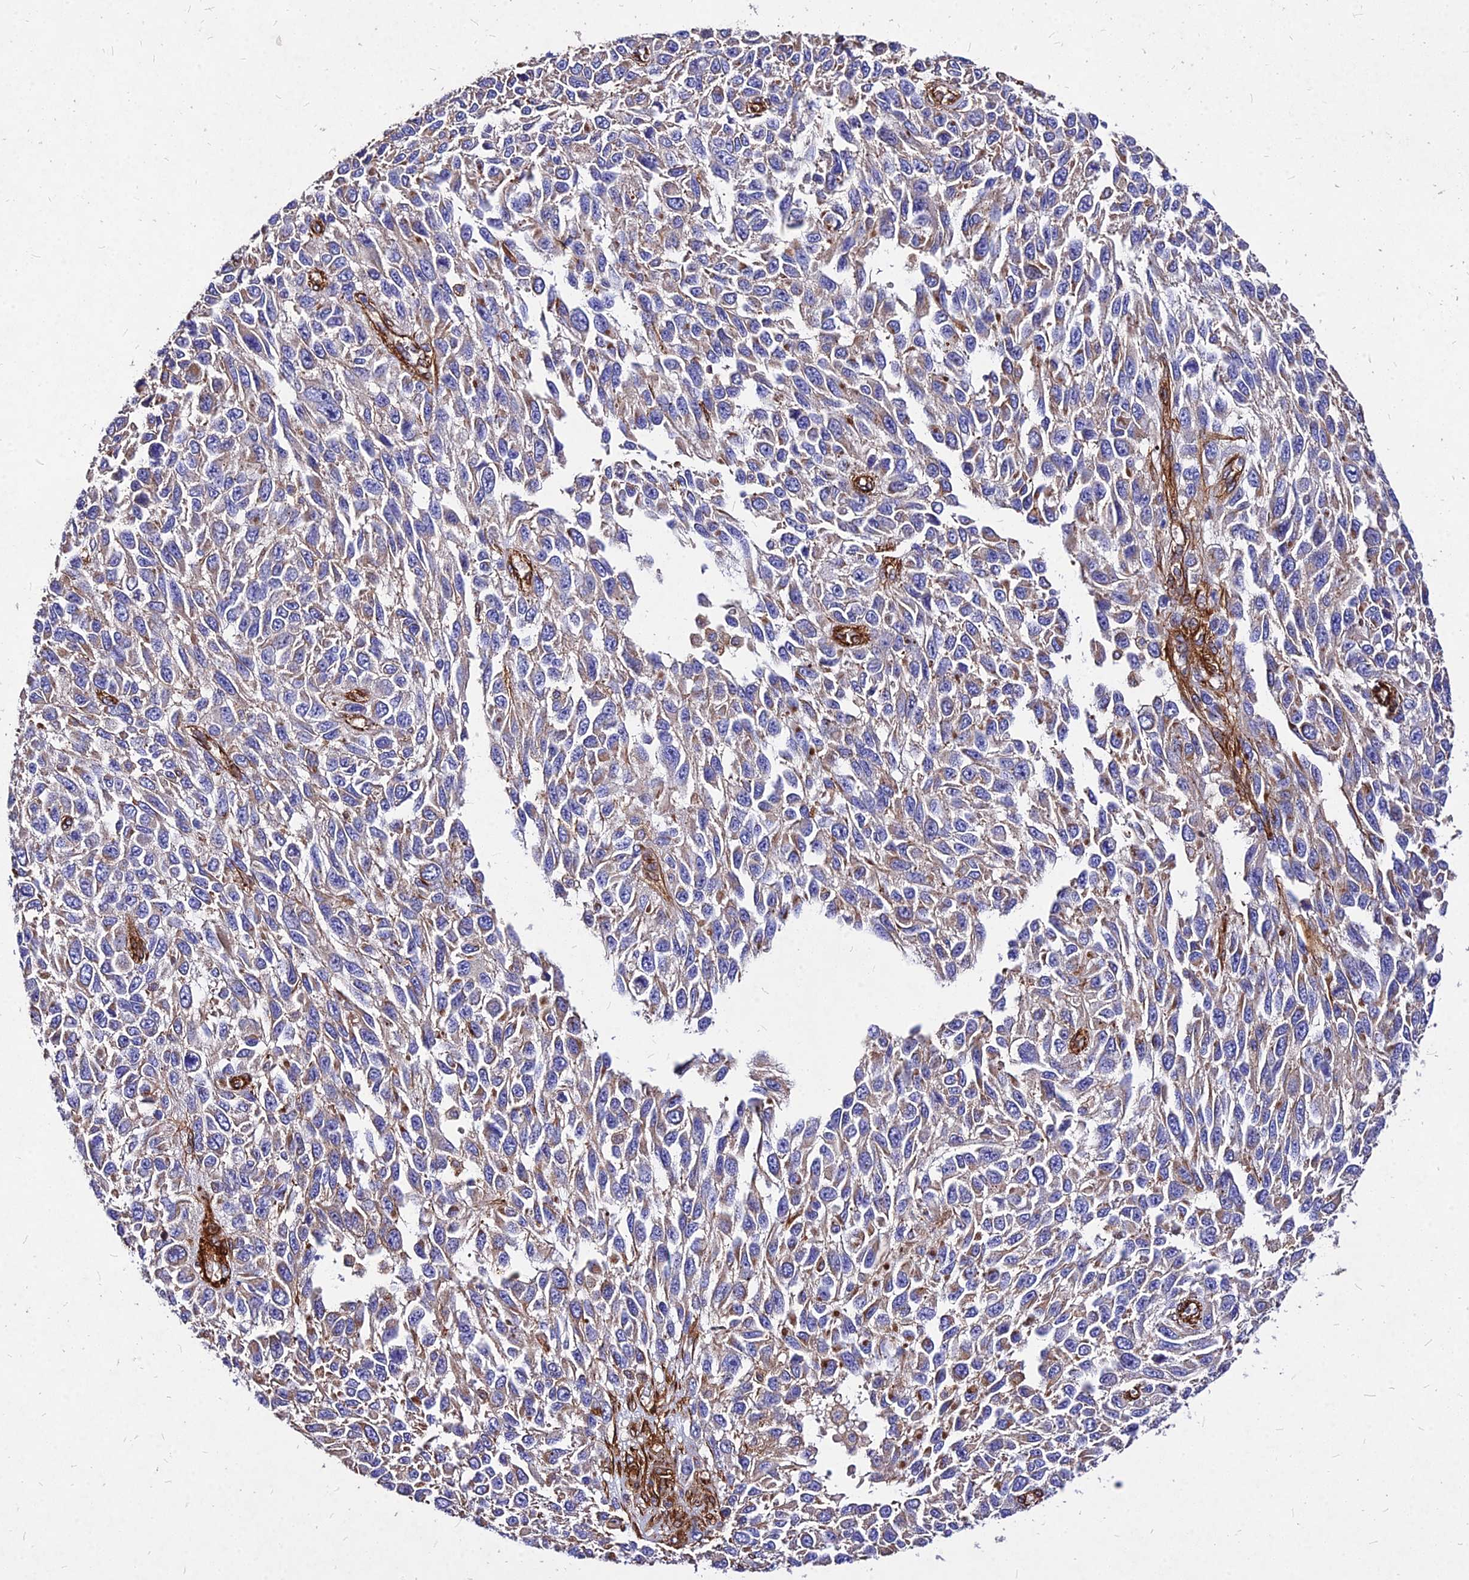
{"staining": {"intensity": "weak", "quantity": "25%-75%", "location": "cytoplasmic/membranous"}, "tissue": "melanoma", "cell_type": "Tumor cells", "image_type": "cancer", "snomed": [{"axis": "morphology", "description": "Malignant melanoma, NOS"}, {"axis": "topography", "description": "Skin"}], "caption": "Melanoma tissue reveals weak cytoplasmic/membranous expression in approximately 25%-75% of tumor cells (DAB IHC, brown staining for protein, blue staining for nuclei).", "gene": "EFCC1", "patient": {"sex": "female", "age": 96}}